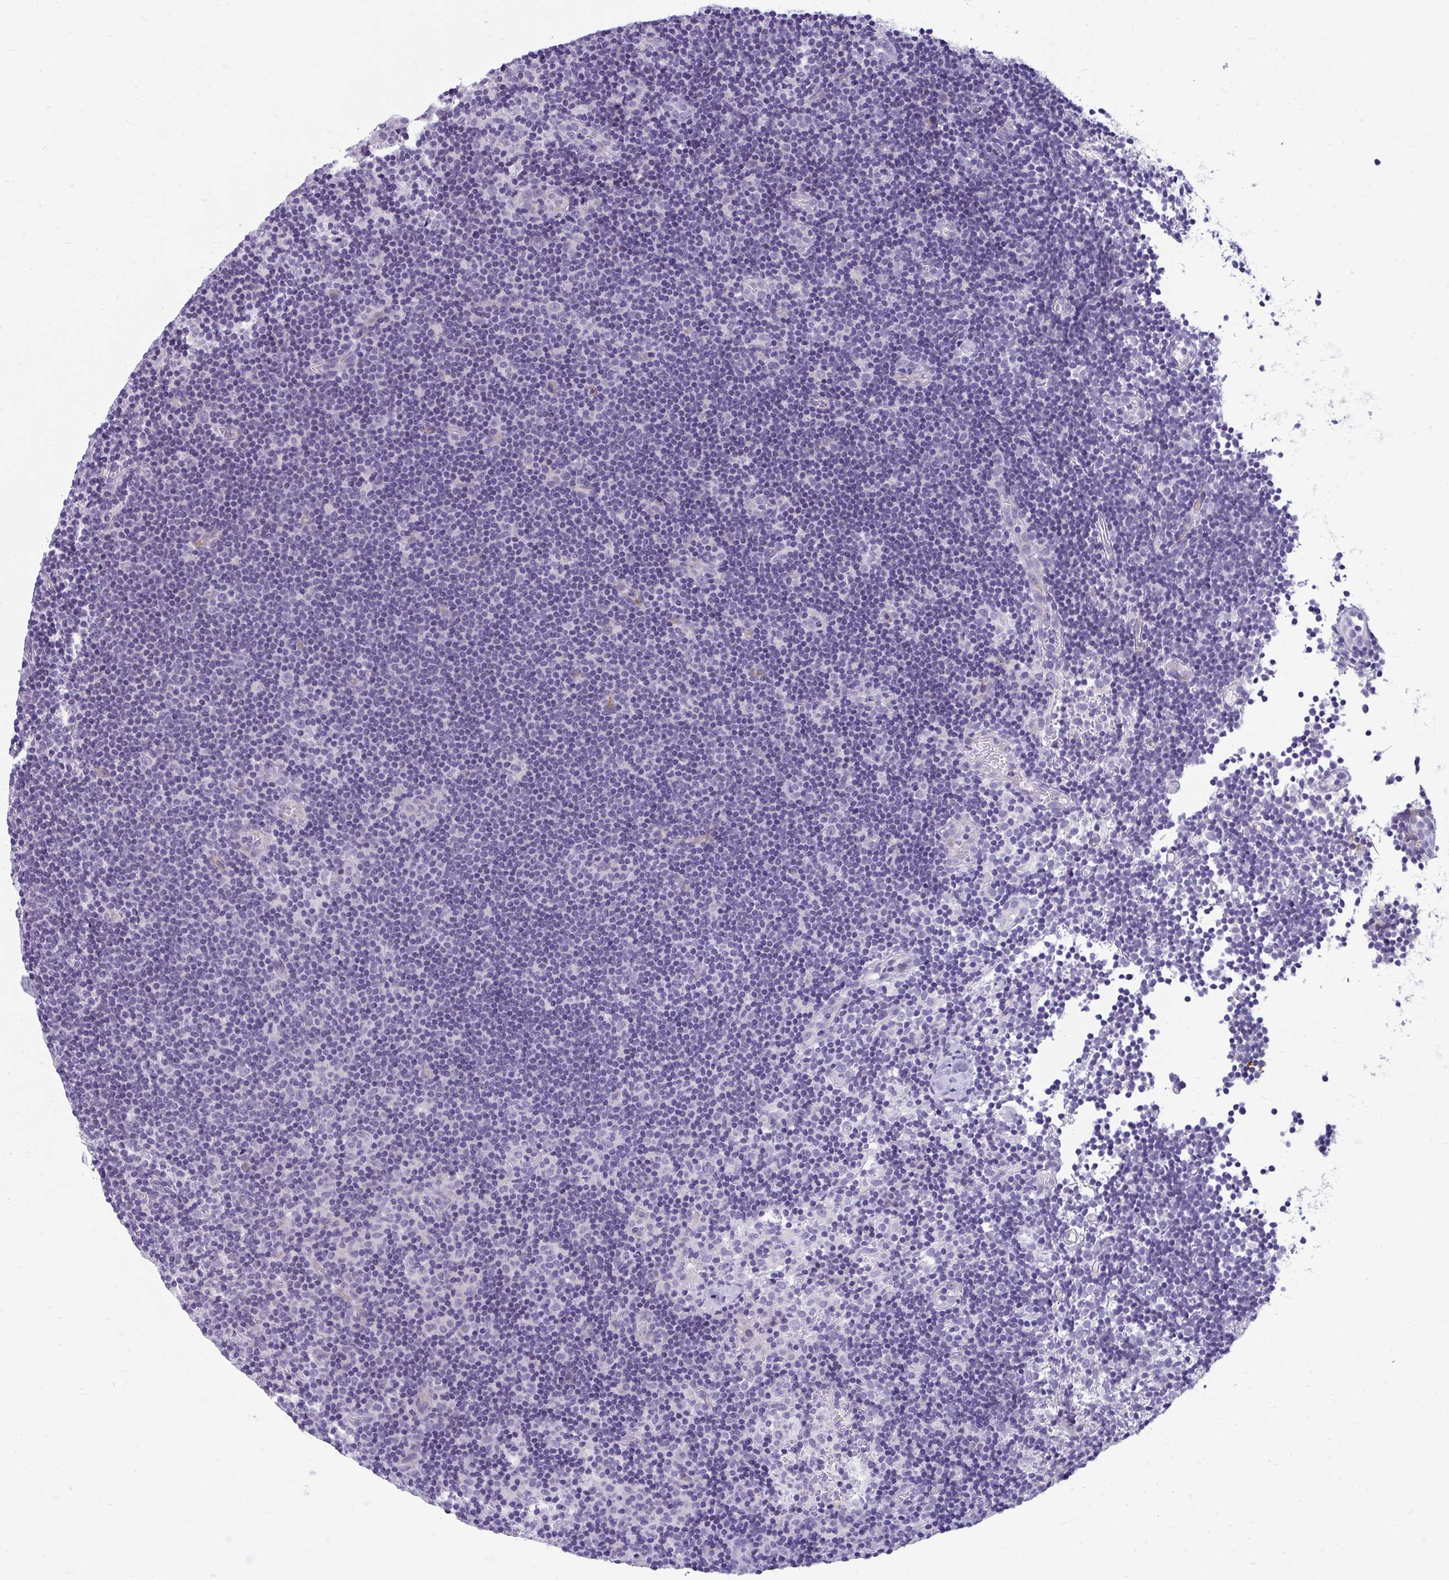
{"staining": {"intensity": "negative", "quantity": "none", "location": "none"}, "tissue": "lymph node", "cell_type": "Germinal center cells", "image_type": "normal", "snomed": [{"axis": "morphology", "description": "Normal tissue, NOS"}, {"axis": "topography", "description": "Lymph node"}], "caption": "The photomicrograph displays no staining of germinal center cells in normal lymph node.", "gene": "TSBP1", "patient": {"sex": "female", "age": 45}}